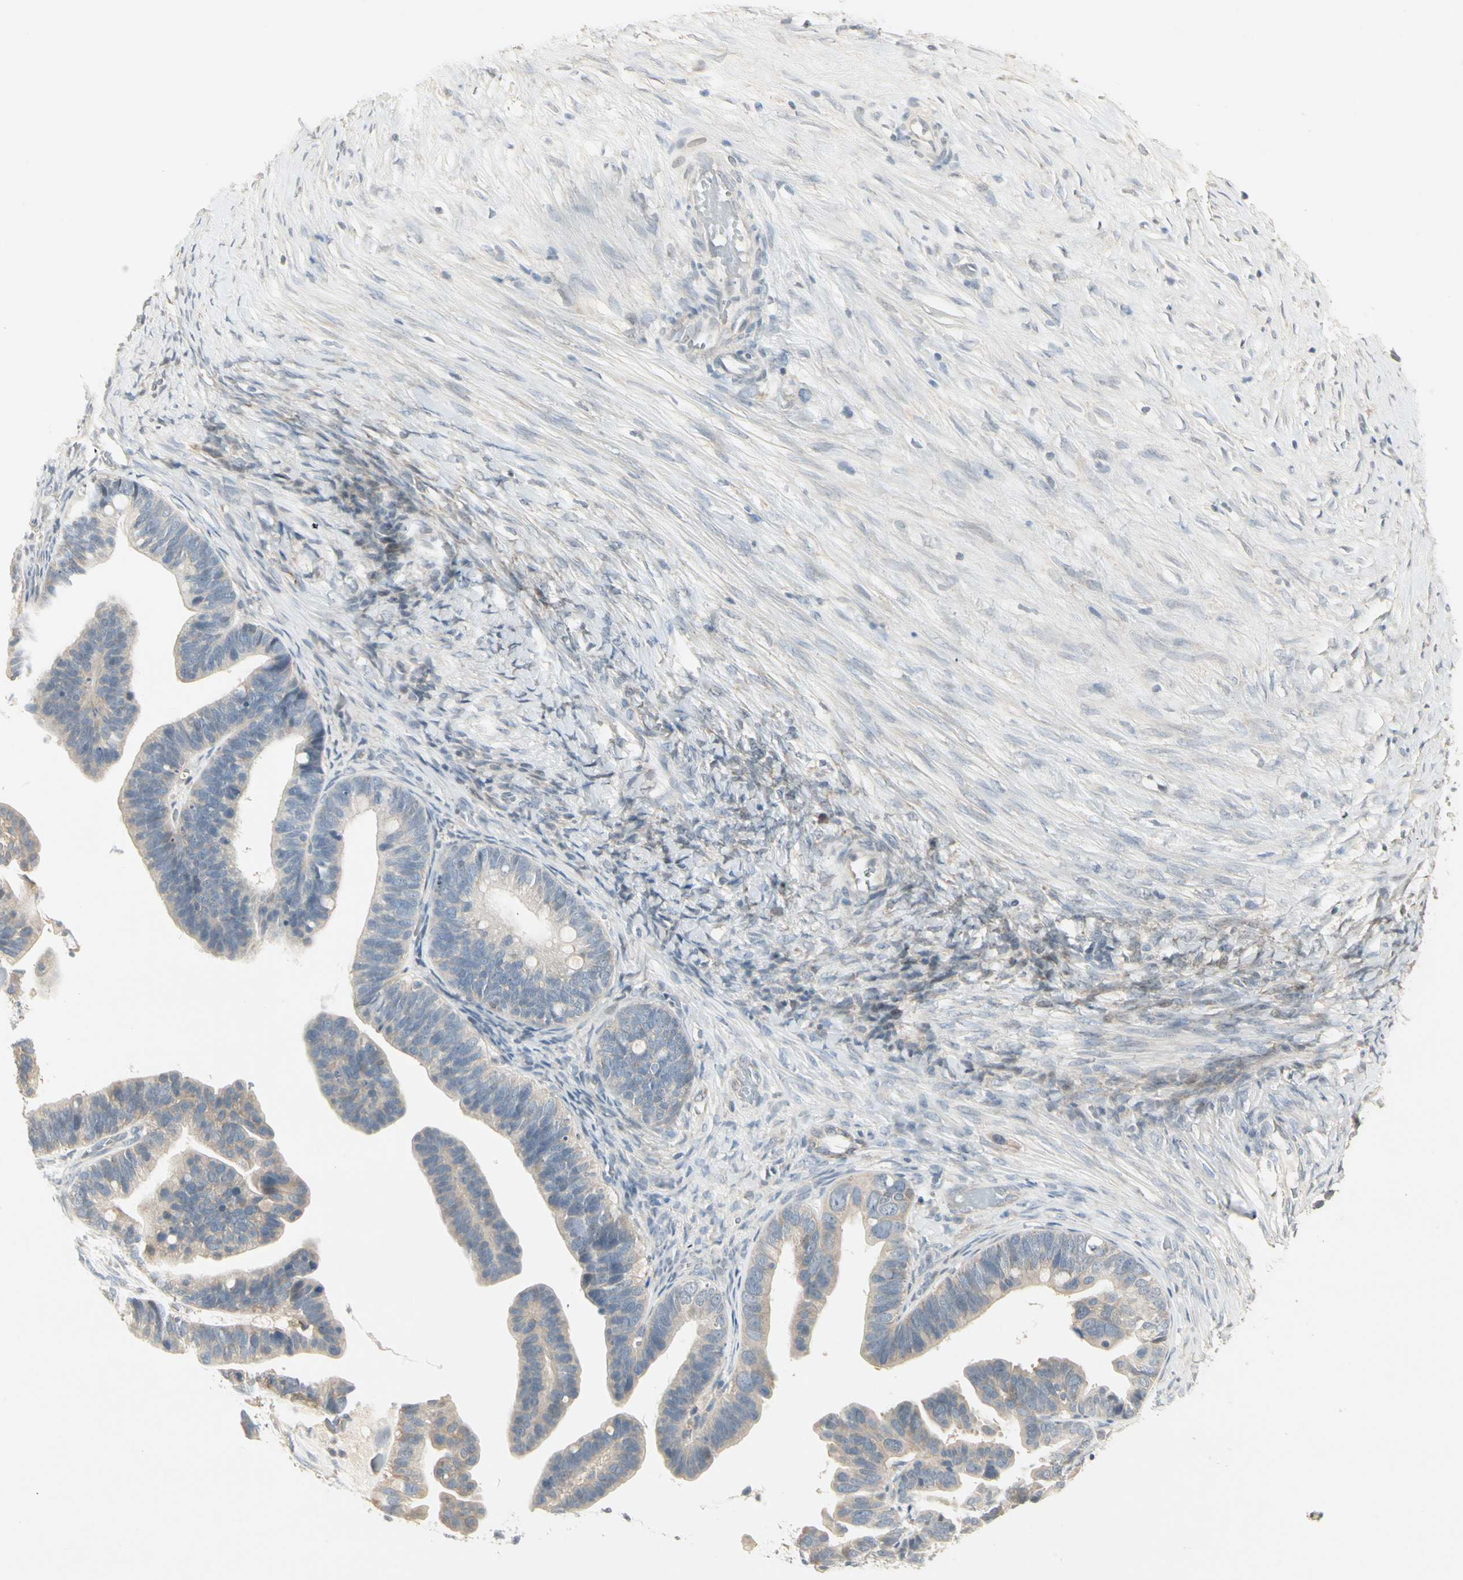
{"staining": {"intensity": "weak", "quantity": "25%-75%", "location": "cytoplasmic/membranous"}, "tissue": "ovarian cancer", "cell_type": "Tumor cells", "image_type": "cancer", "snomed": [{"axis": "morphology", "description": "Cystadenocarcinoma, serous, NOS"}, {"axis": "topography", "description": "Ovary"}], "caption": "Tumor cells show low levels of weak cytoplasmic/membranous expression in about 25%-75% of cells in ovarian serous cystadenocarcinoma.", "gene": "ZFP36", "patient": {"sex": "female", "age": 56}}